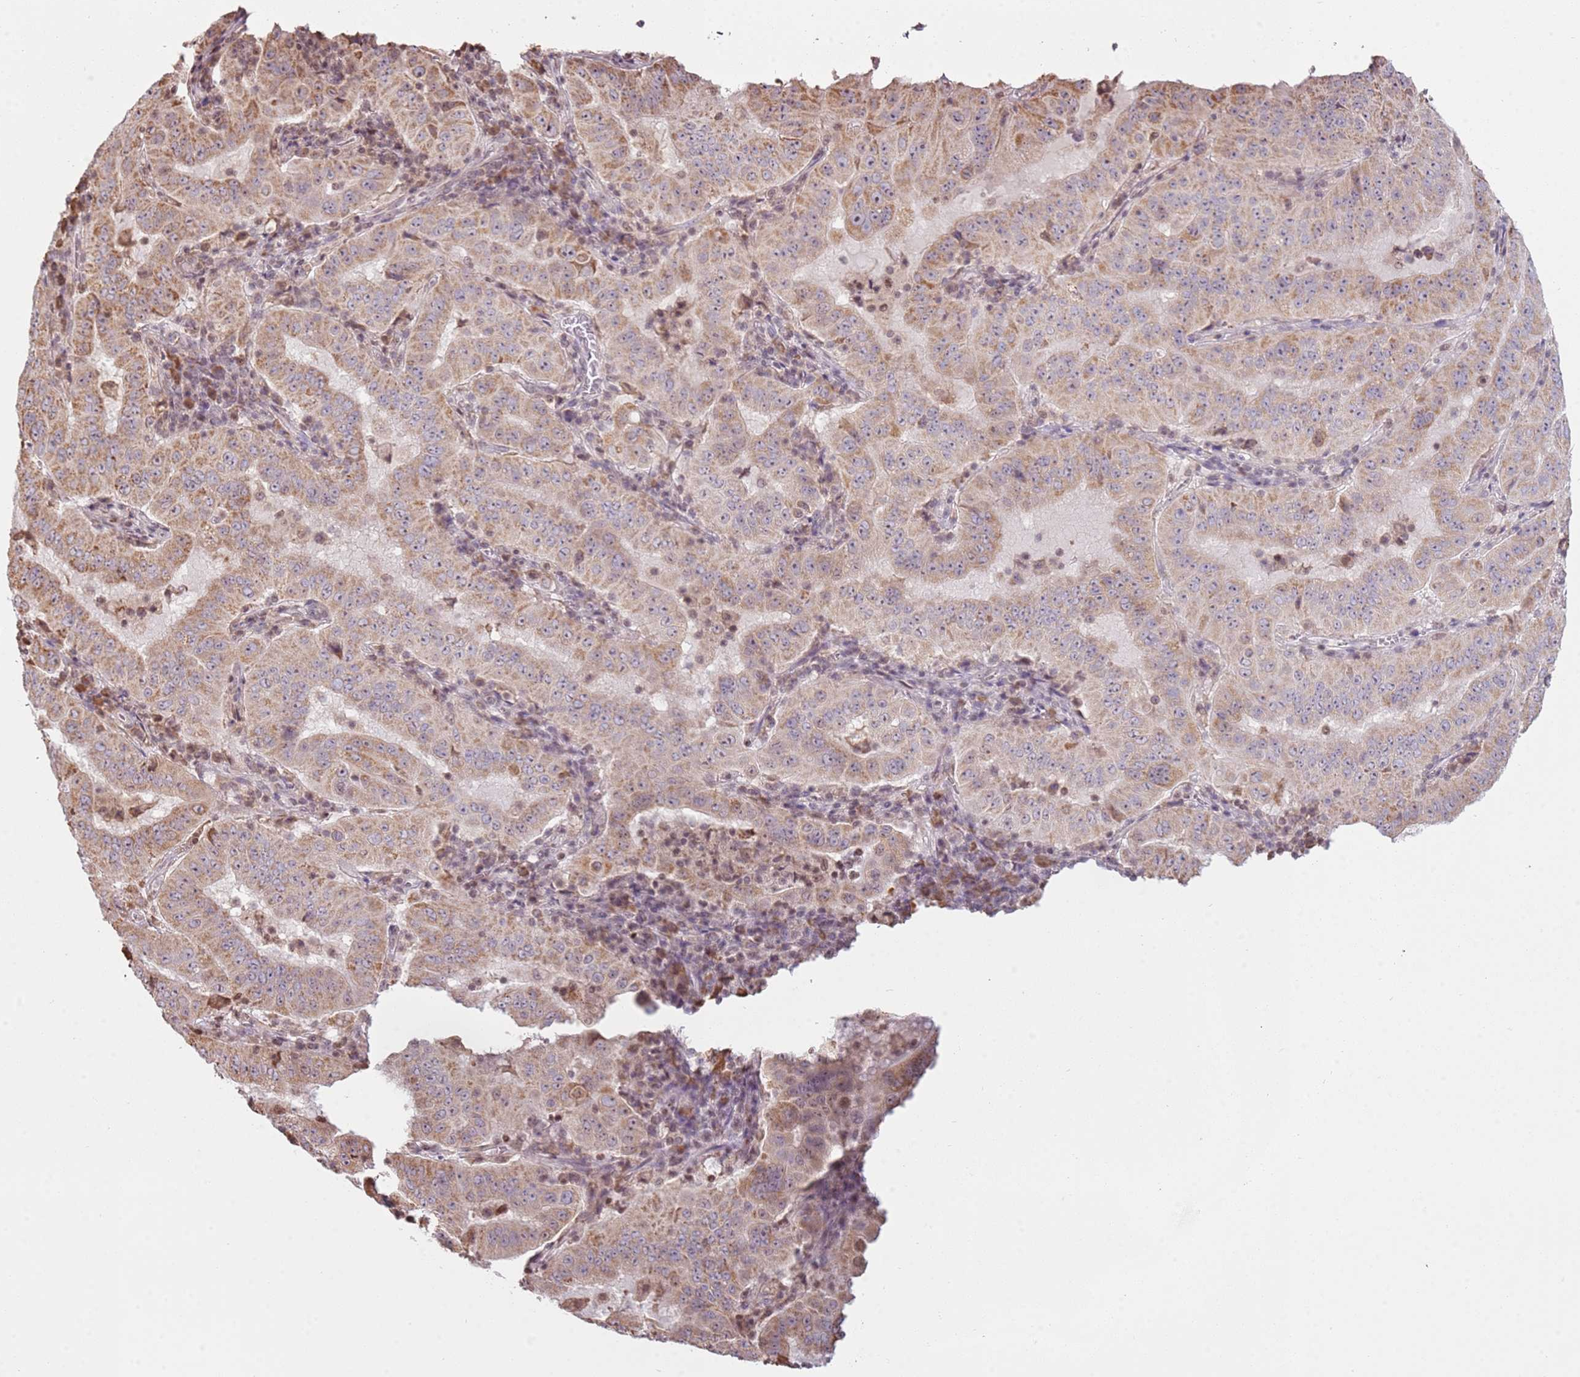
{"staining": {"intensity": "moderate", "quantity": ">75%", "location": "cytoplasmic/membranous"}, "tissue": "pancreatic cancer", "cell_type": "Tumor cells", "image_type": "cancer", "snomed": [{"axis": "morphology", "description": "Adenocarcinoma, NOS"}, {"axis": "topography", "description": "Pancreas"}], "caption": "A histopathology image of human adenocarcinoma (pancreatic) stained for a protein reveals moderate cytoplasmic/membranous brown staining in tumor cells.", "gene": "SCAF1", "patient": {"sex": "male", "age": 63}}